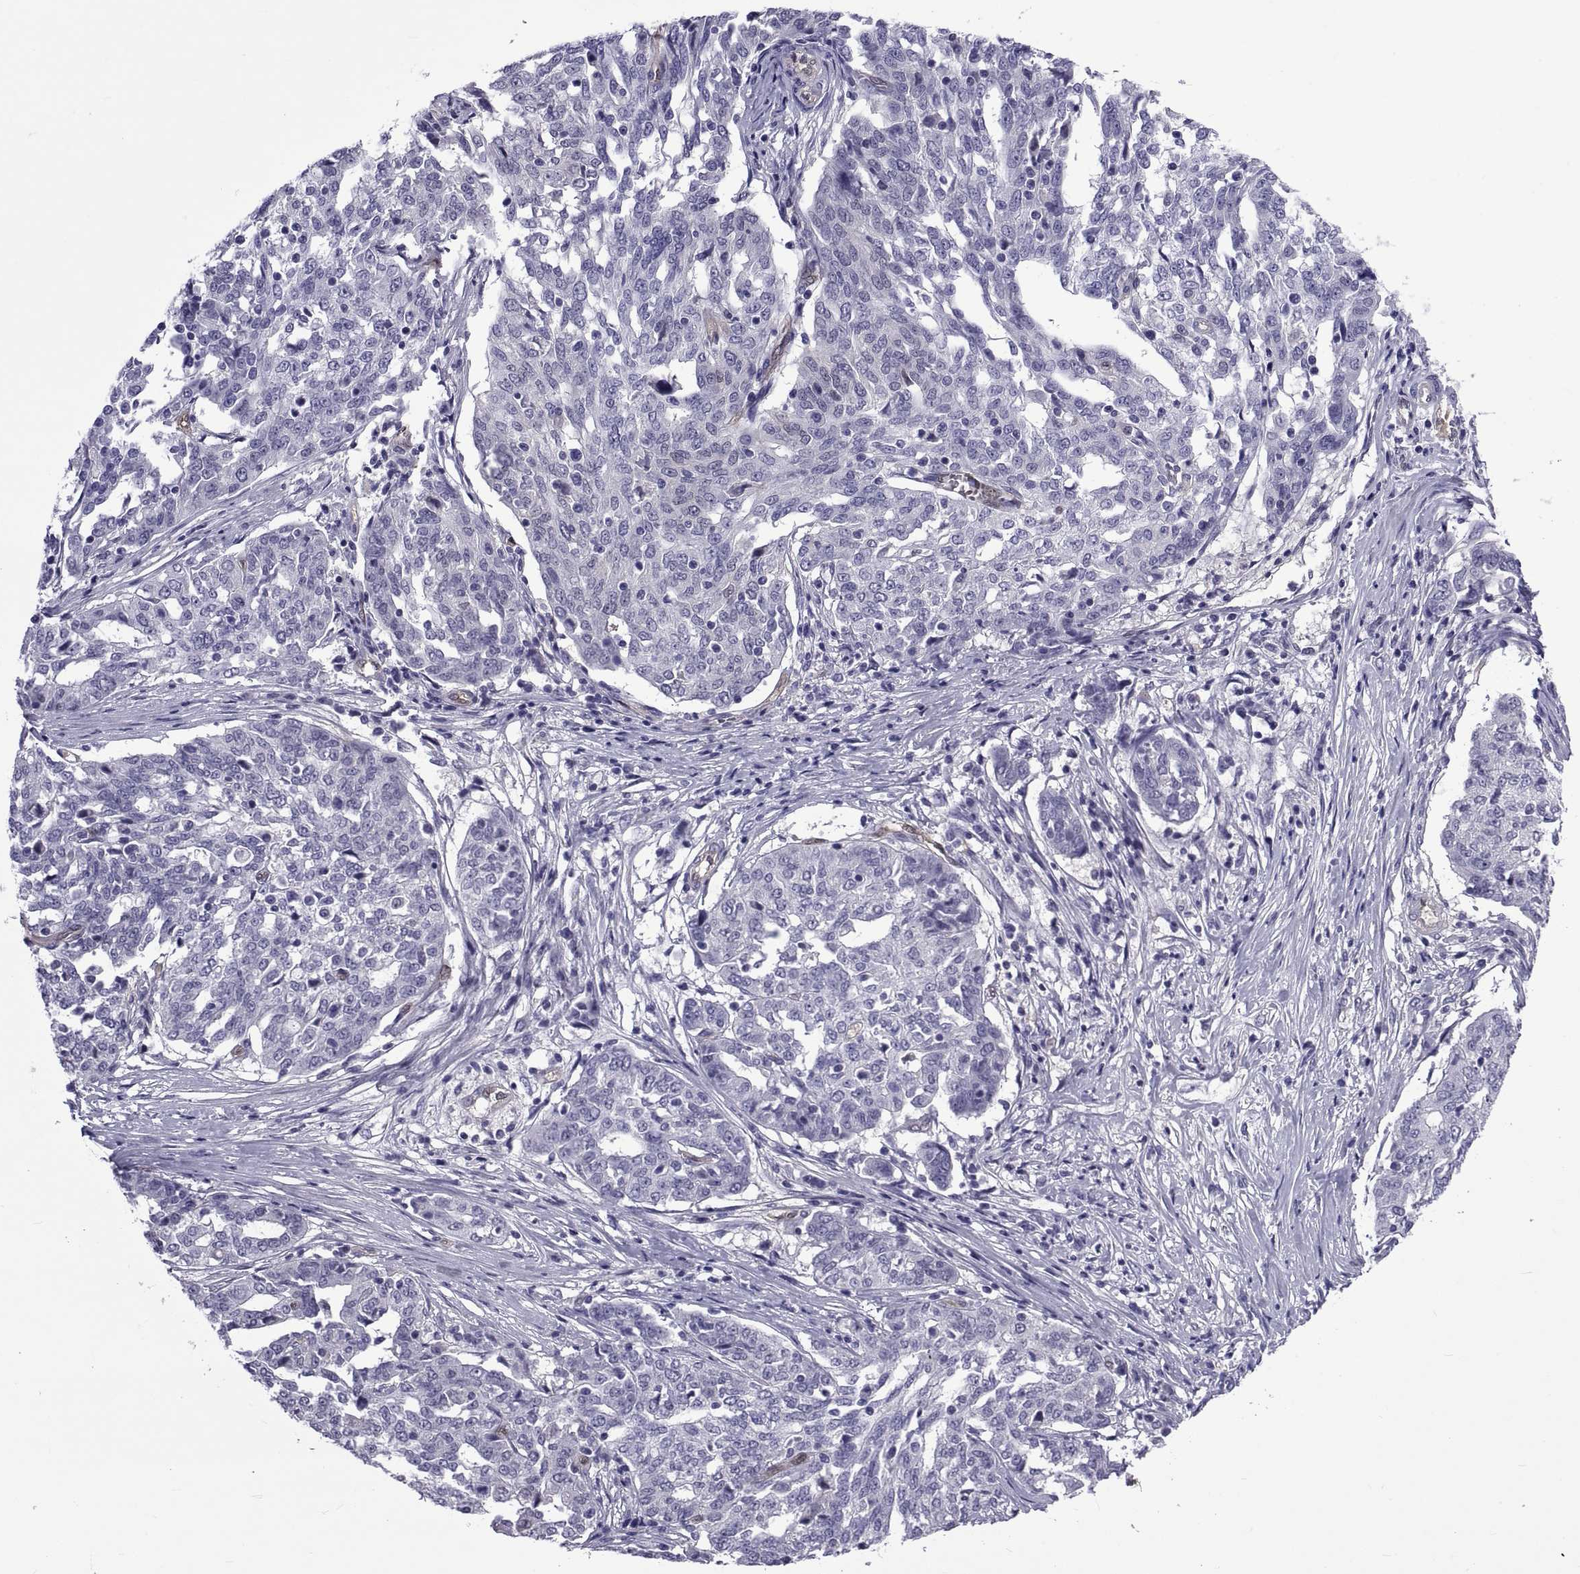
{"staining": {"intensity": "negative", "quantity": "none", "location": "none"}, "tissue": "ovarian cancer", "cell_type": "Tumor cells", "image_type": "cancer", "snomed": [{"axis": "morphology", "description": "Cystadenocarcinoma, serous, NOS"}, {"axis": "topography", "description": "Ovary"}], "caption": "This is a photomicrograph of immunohistochemistry (IHC) staining of ovarian serous cystadenocarcinoma, which shows no positivity in tumor cells.", "gene": "LCN9", "patient": {"sex": "female", "age": 67}}